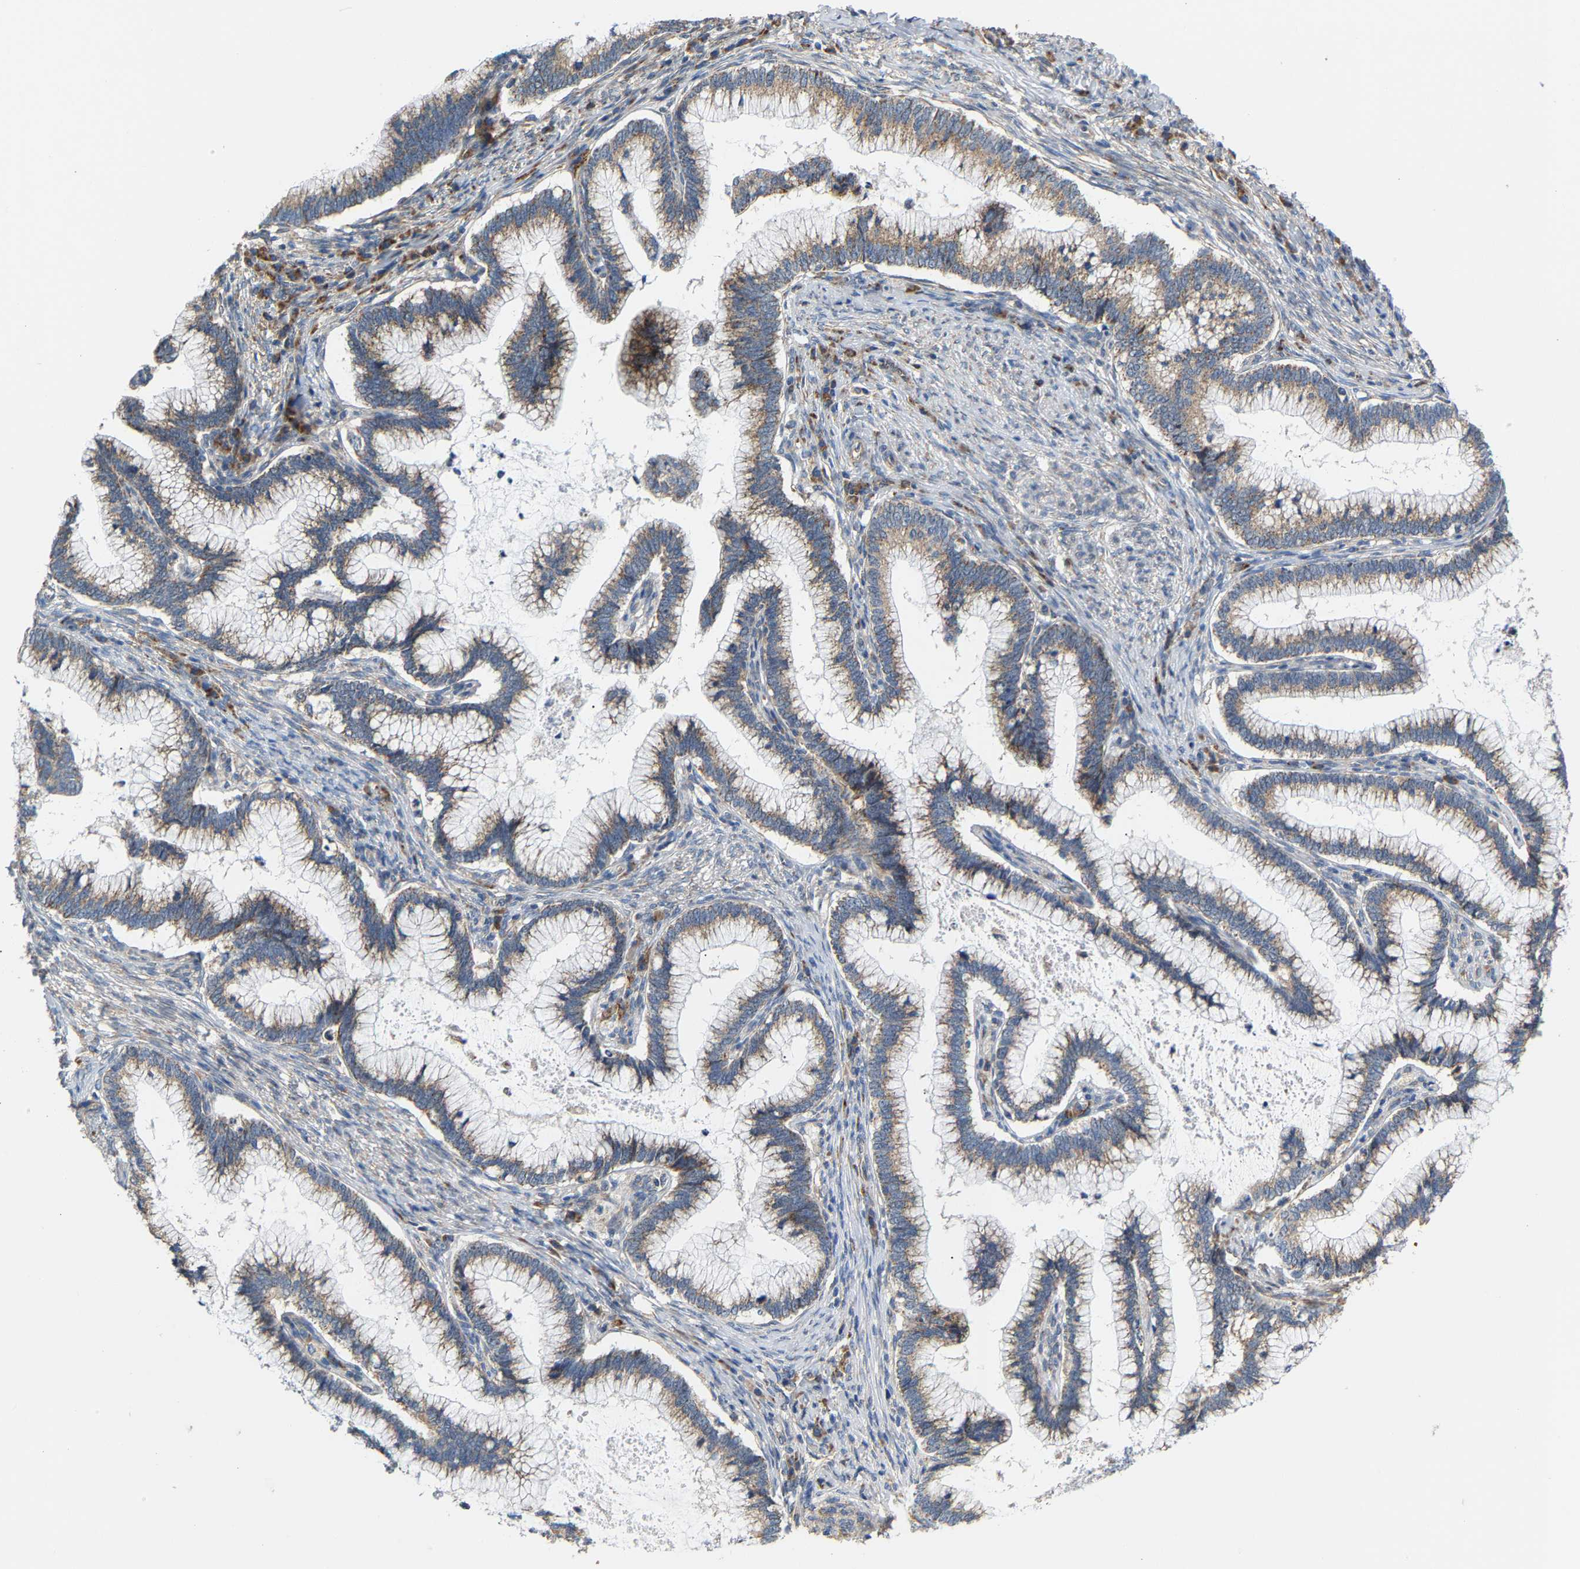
{"staining": {"intensity": "weak", "quantity": "25%-75%", "location": "cytoplasmic/membranous"}, "tissue": "cervical cancer", "cell_type": "Tumor cells", "image_type": "cancer", "snomed": [{"axis": "morphology", "description": "Adenocarcinoma, NOS"}, {"axis": "topography", "description": "Cervix"}], "caption": "There is low levels of weak cytoplasmic/membranous expression in tumor cells of cervical cancer (adenocarcinoma), as demonstrated by immunohistochemical staining (brown color).", "gene": "TMEM168", "patient": {"sex": "female", "age": 36}}